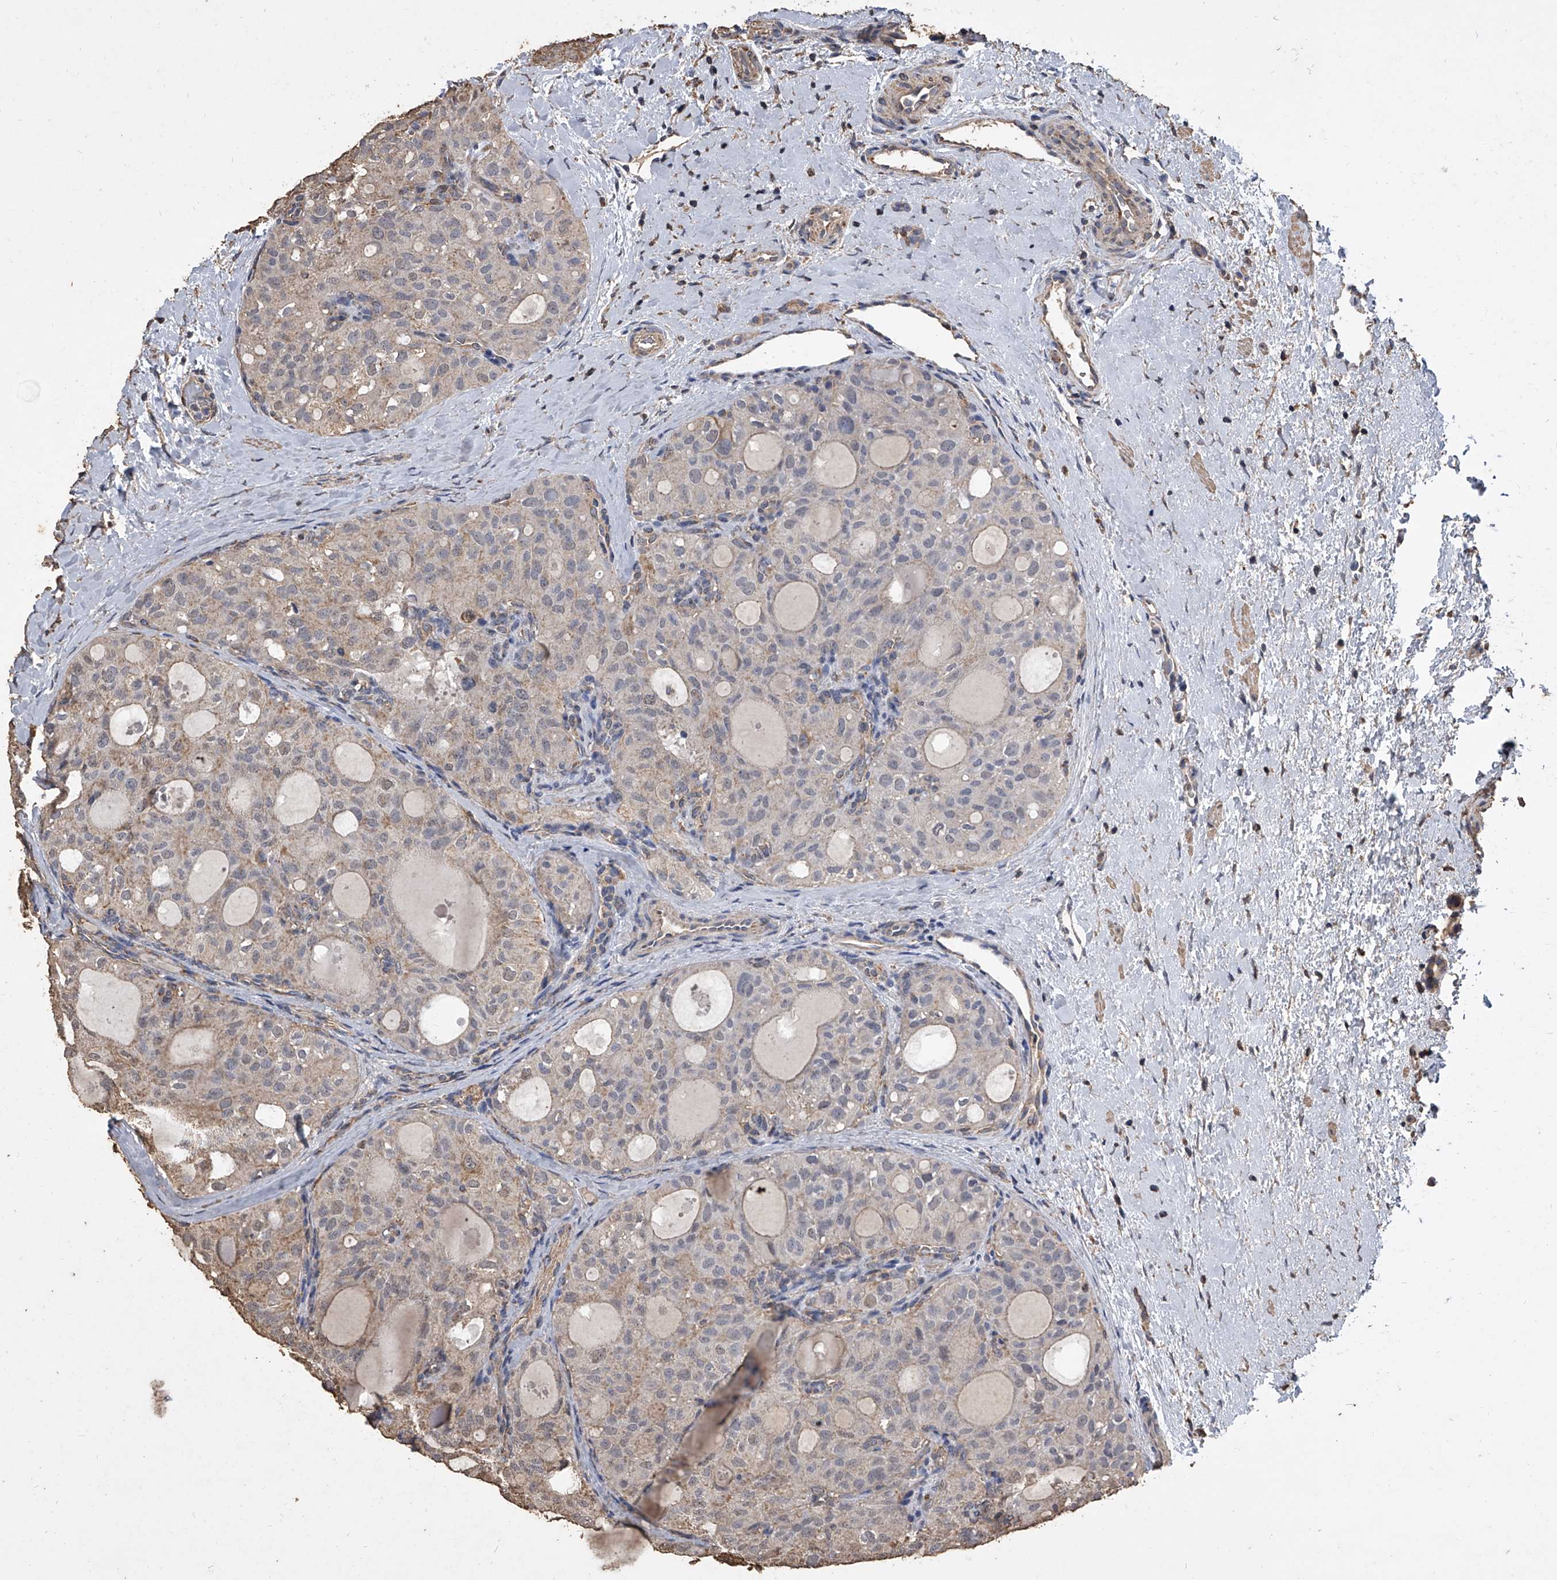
{"staining": {"intensity": "weak", "quantity": "<25%", "location": "cytoplasmic/membranous"}, "tissue": "thyroid cancer", "cell_type": "Tumor cells", "image_type": "cancer", "snomed": [{"axis": "morphology", "description": "Follicular adenoma carcinoma, NOS"}, {"axis": "topography", "description": "Thyroid gland"}], "caption": "This image is of follicular adenoma carcinoma (thyroid) stained with IHC to label a protein in brown with the nuclei are counter-stained blue. There is no expression in tumor cells.", "gene": "MRPL28", "patient": {"sex": "male", "age": 75}}